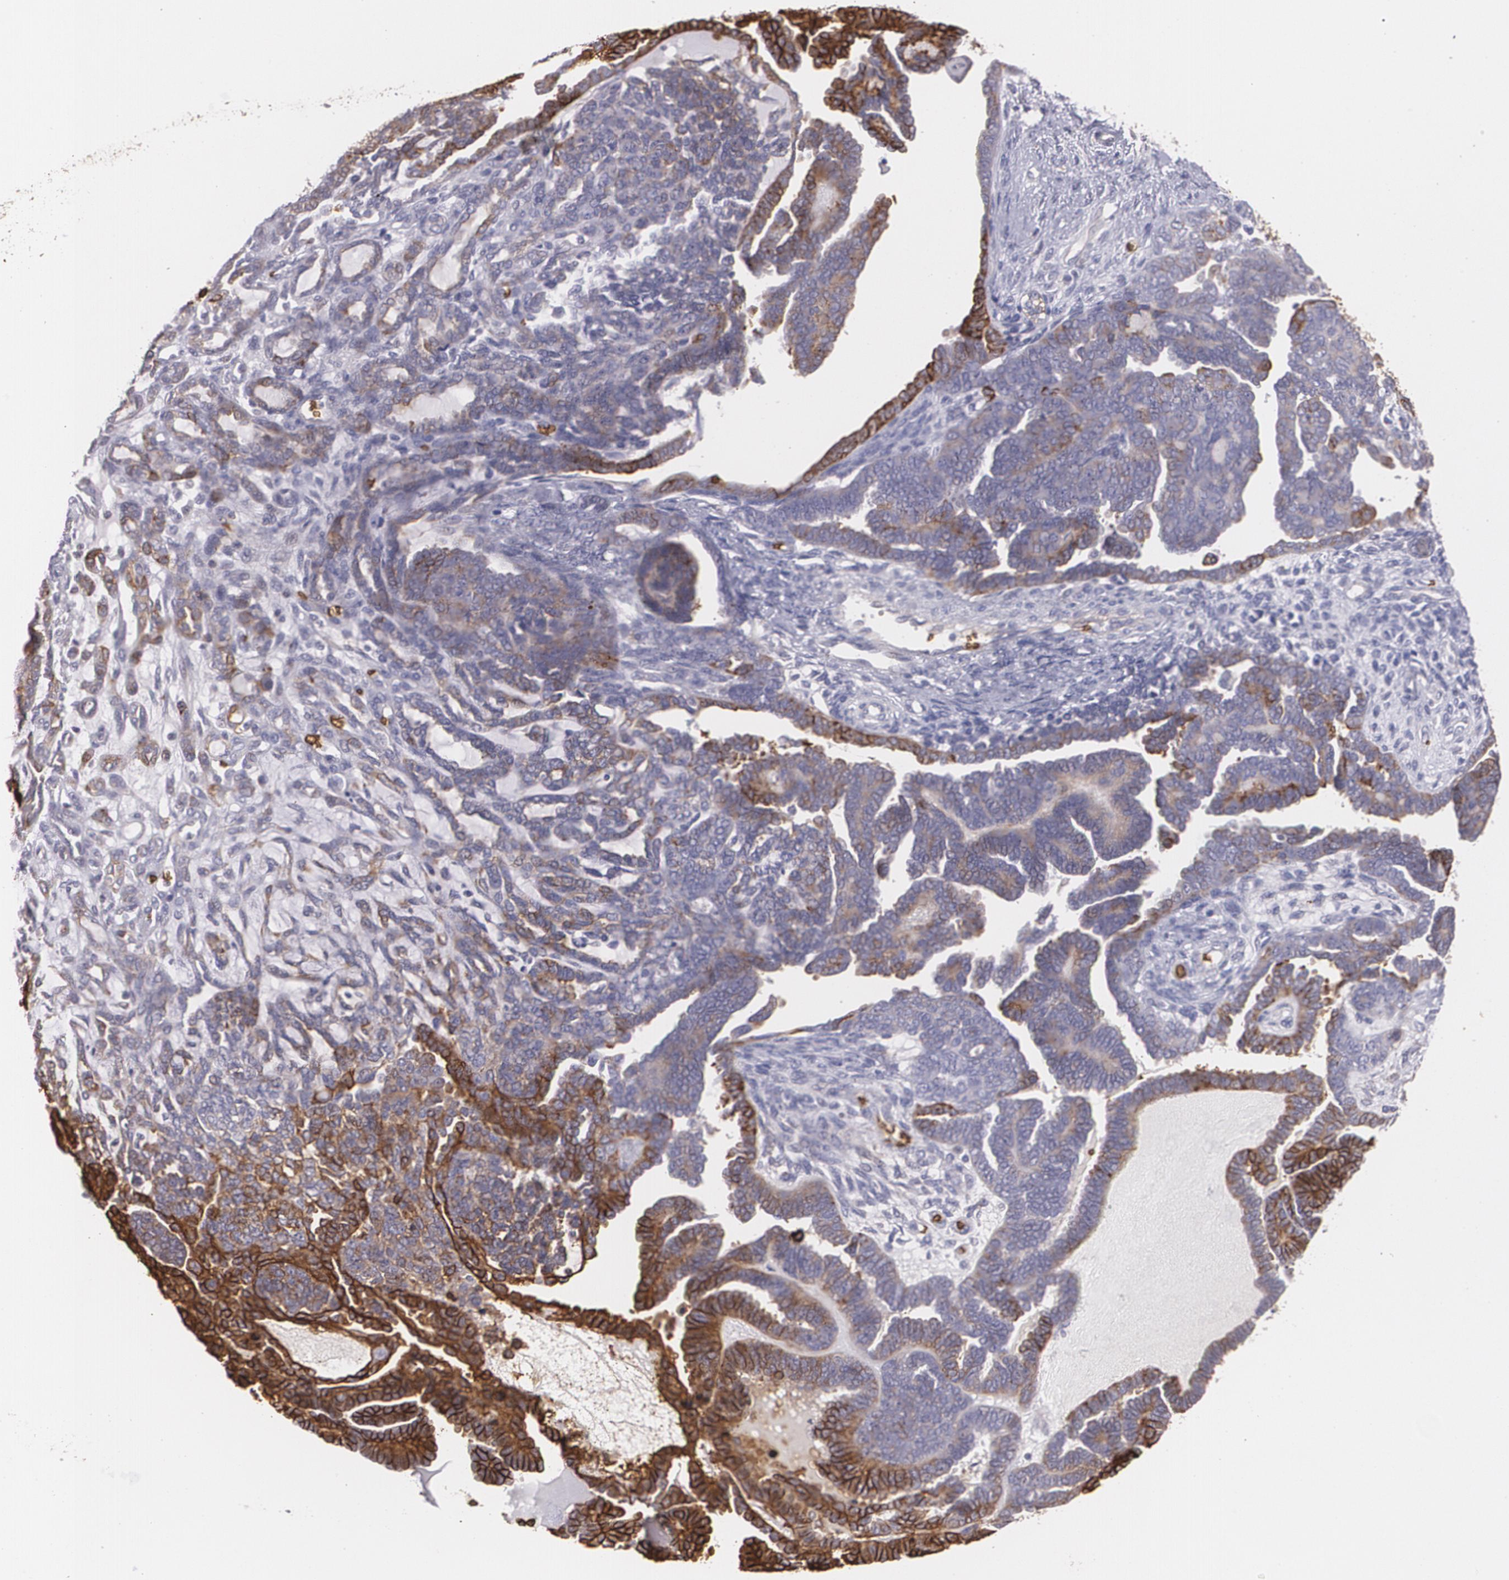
{"staining": {"intensity": "strong", "quantity": "<25%", "location": "cytoplasmic/membranous"}, "tissue": "endometrial cancer", "cell_type": "Tumor cells", "image_type": "cancer", "snomed": [{"axis": "morphology", "description": "Neoplasm, malignant, NOS"}, {"axis": "topography", "description": "Endometrium"}], "caption": "DAB immunohistochemical staining of endometrial cancer (neoplasm (malignant)) exhibits strong cytoplasmic/membranous protein staining in approximately <25% of tumor cells. (DAB IHC with brightfield microscopy, high magnification).", "gene": "SLC2A1", "patient": {"sex": "female", "age": 74}}